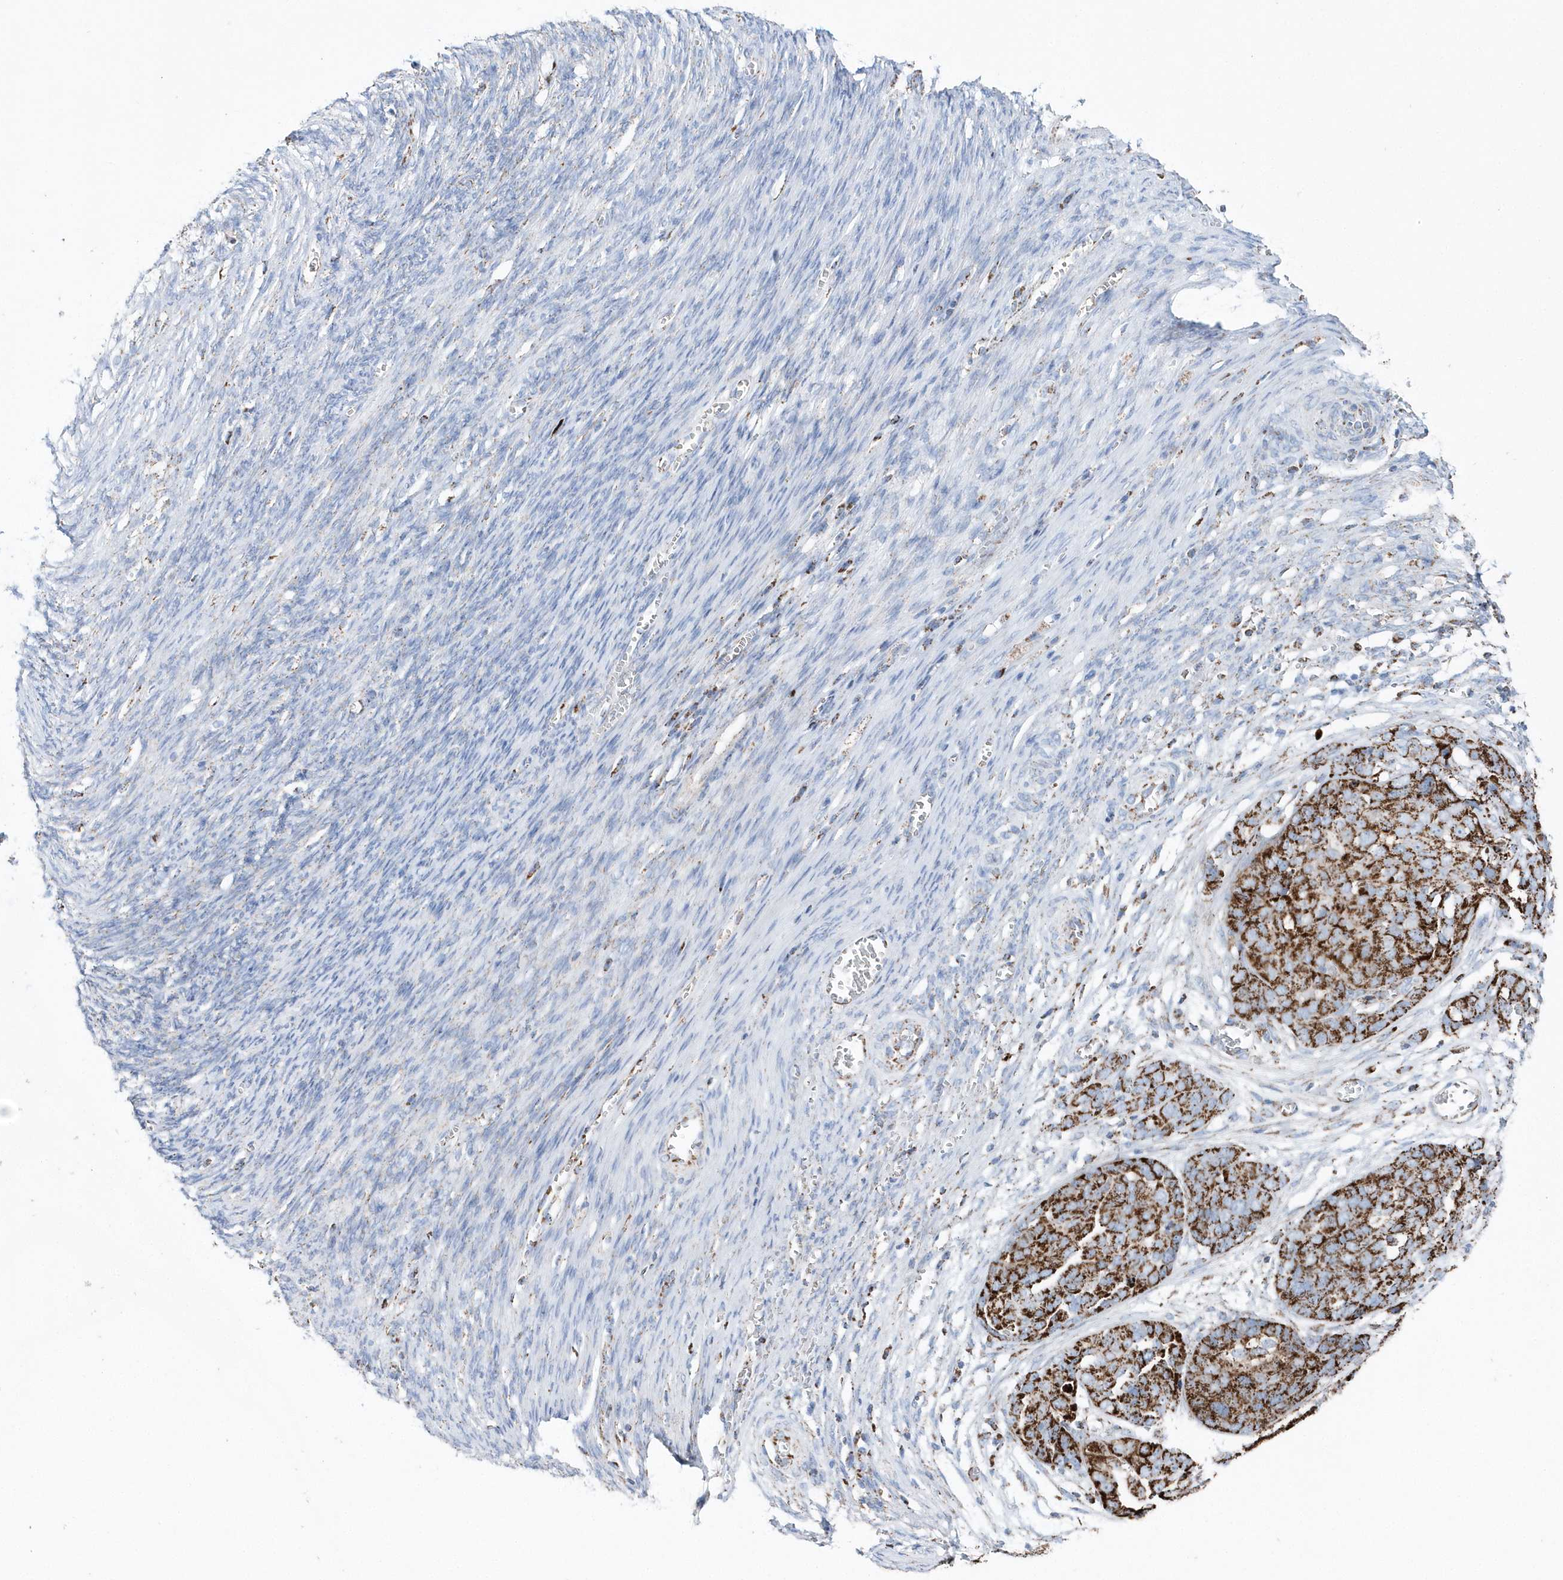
{"staining": {"intensity": "strong", "quantity": ">75%", "location": "cytoplasmic/membranous"}, "tissue": "ovarian cancer", "cell_type": "Tumor cells", "image_type": "cancer", "snomed": [{"axis": "morphology", "description": "Cystadenocarcinoma, serous, NOS"}, {"axis": "topography", "description": "Ovary"}], "caption": "A brown stain shows strong cytoplasmic/membranous positivity of a protein in human ovarian cancer (serous cystadenocarcinoma) tumor cells.", "gene": "TMCO6", "patient": {"sex": "female", "age": 44}}